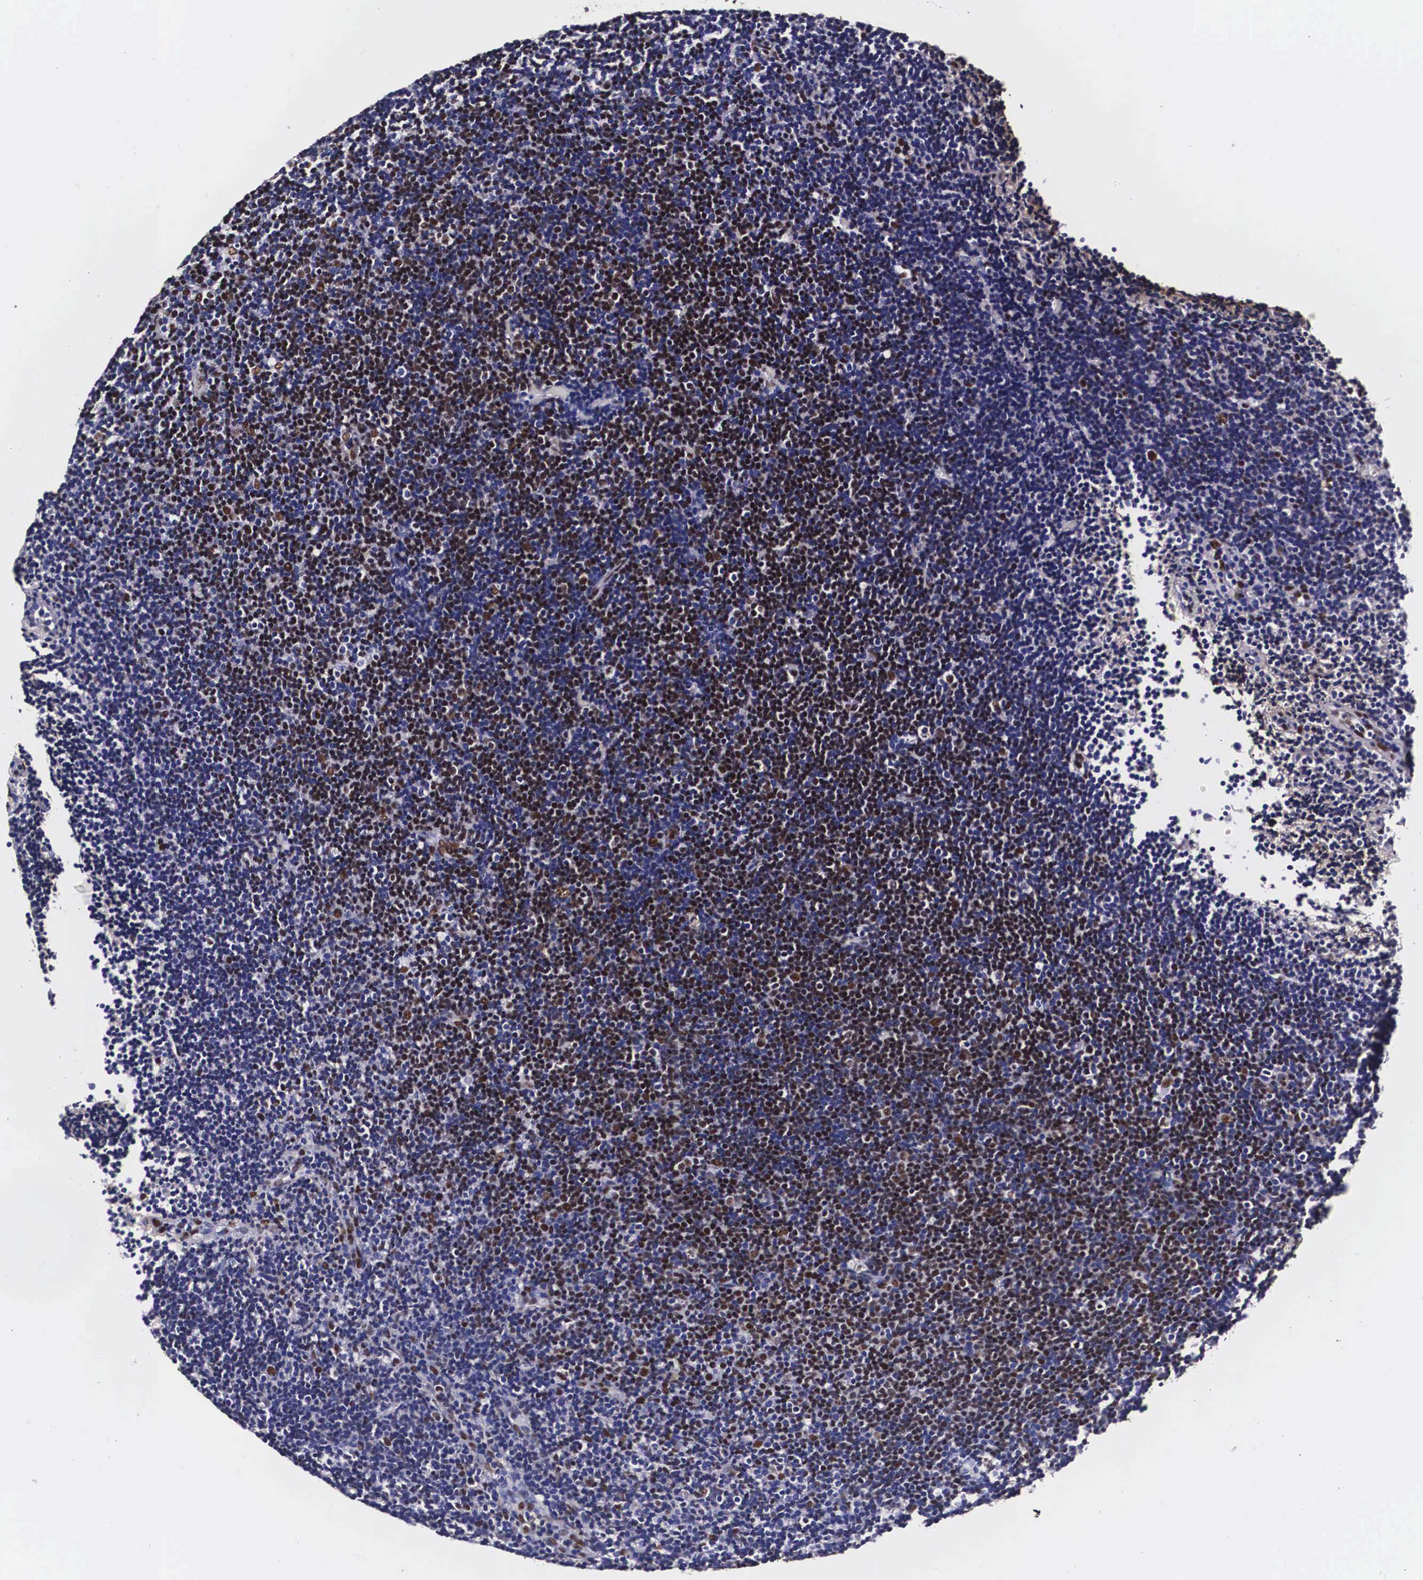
{"staining": {"intensity": "strong", "quantity": "25%-75%", "location": "nuclear"}, "tissue": "lymphoma", "cell_type": "Tumor cells", "image_type": "cancer", "snomed": [{"axis": "morphology", "description": "Malignant lymphoma, non-Hodgkin's type, Low grade"}, {"axis": "topography", "description": "Lymph node"}], "caption": "A high-resolution micrograph shows immunohistochemistry (IHC) staining of low-grade malignant lymphoma, non-Hodgkin's type, which reveals strong nuclear positivity in about 25%-75% of tumor cells.", "gene": "PABPN1", "patient": {"sex": "female", "age": 51}}